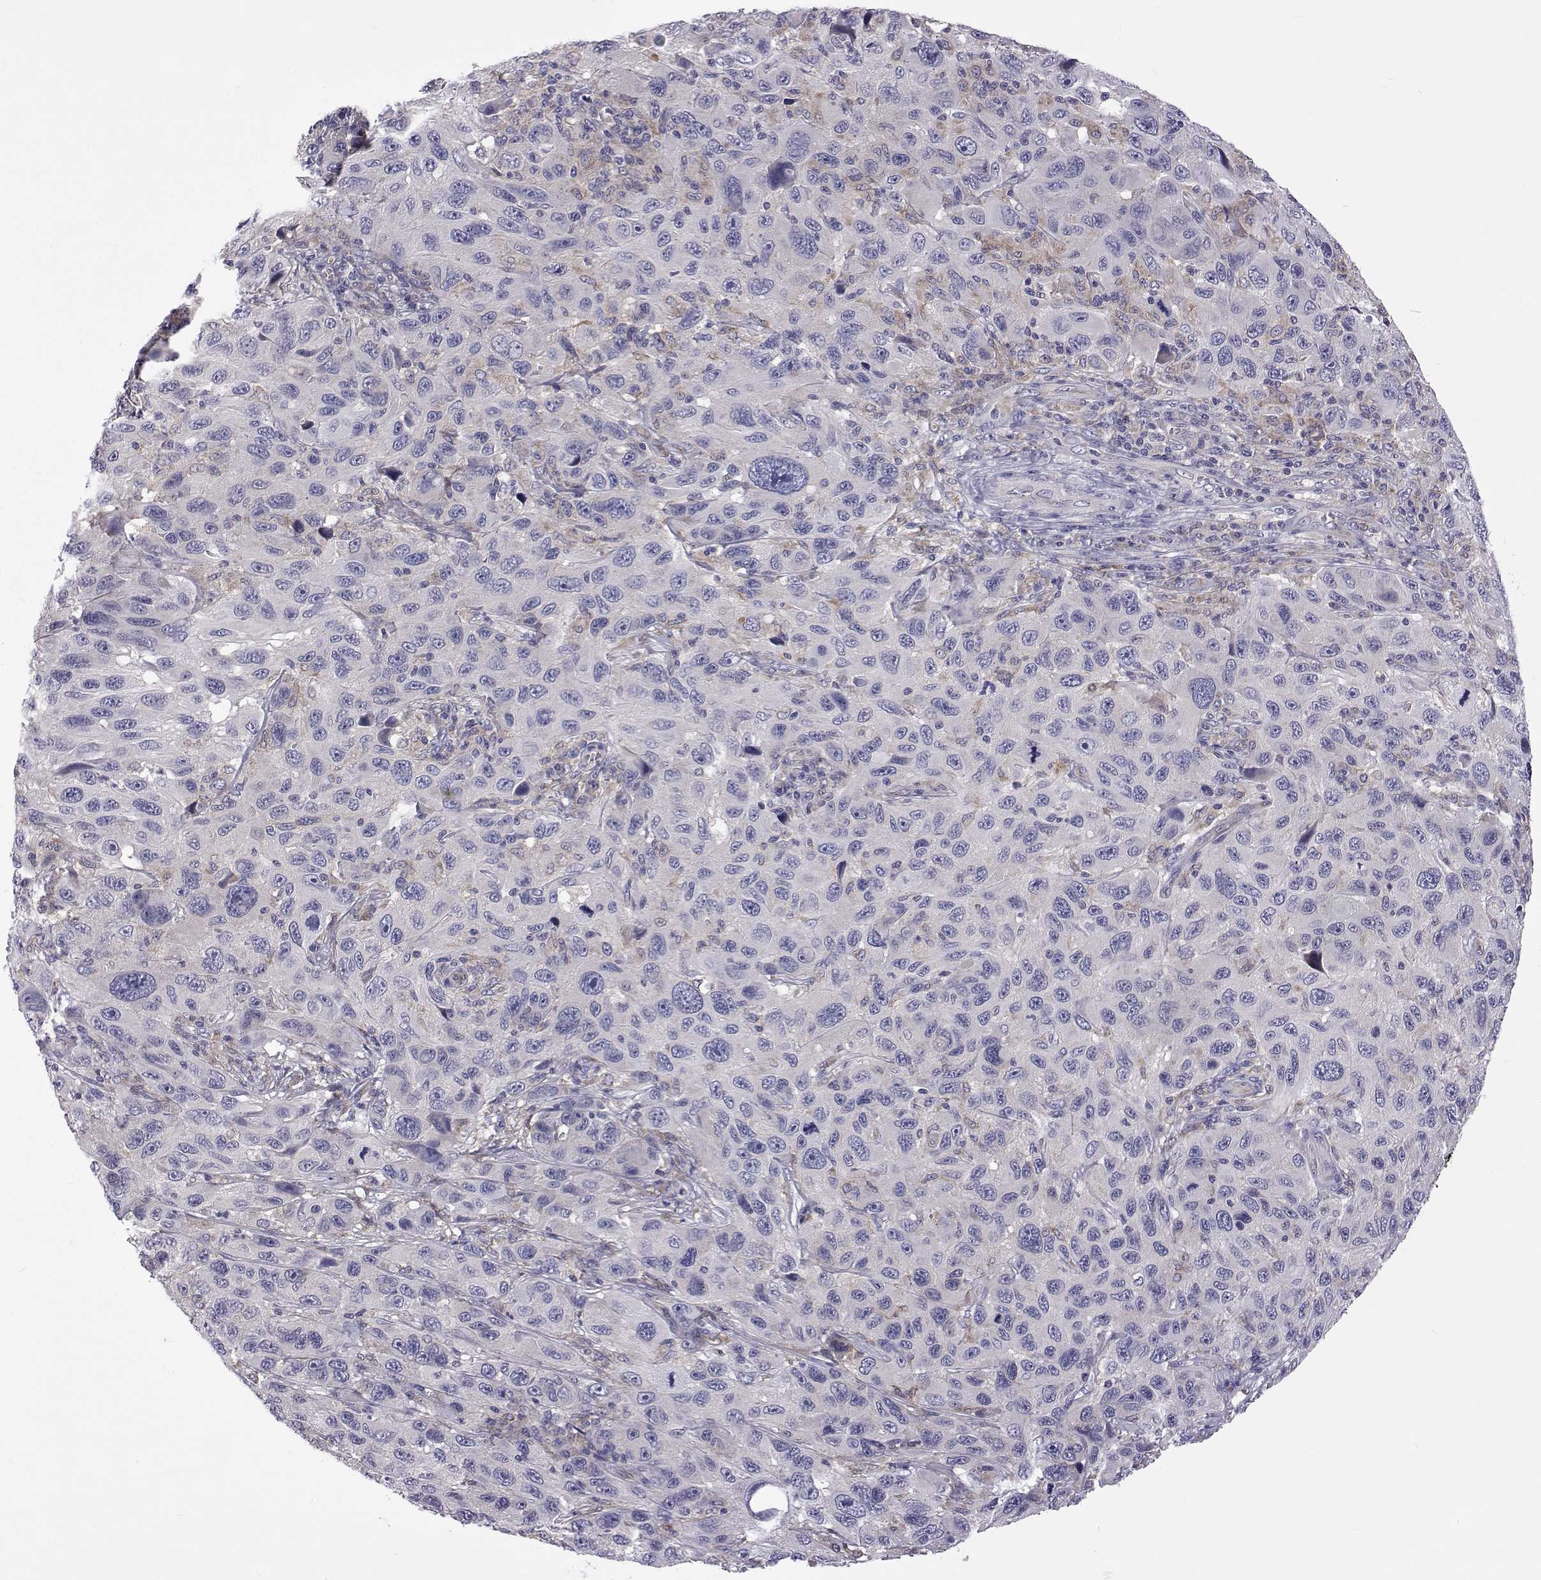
{"staining": {"intensity": "negative", "quantity": "none", "location": "none"}, "tissue": "melanoma", "cell_type": "Tumor cells", "image_type": "cancer", "snomed": [{"axis": "morphology", "description": "Malignant melanoma, NOS"}, {"axis": "topography", "description": "Skin"}], "caption": "Image shows no protein positivity in tumor cells of melanoma tissue.", "gene": "TCF15", "patient": {"sex": "male", "age": 53}}